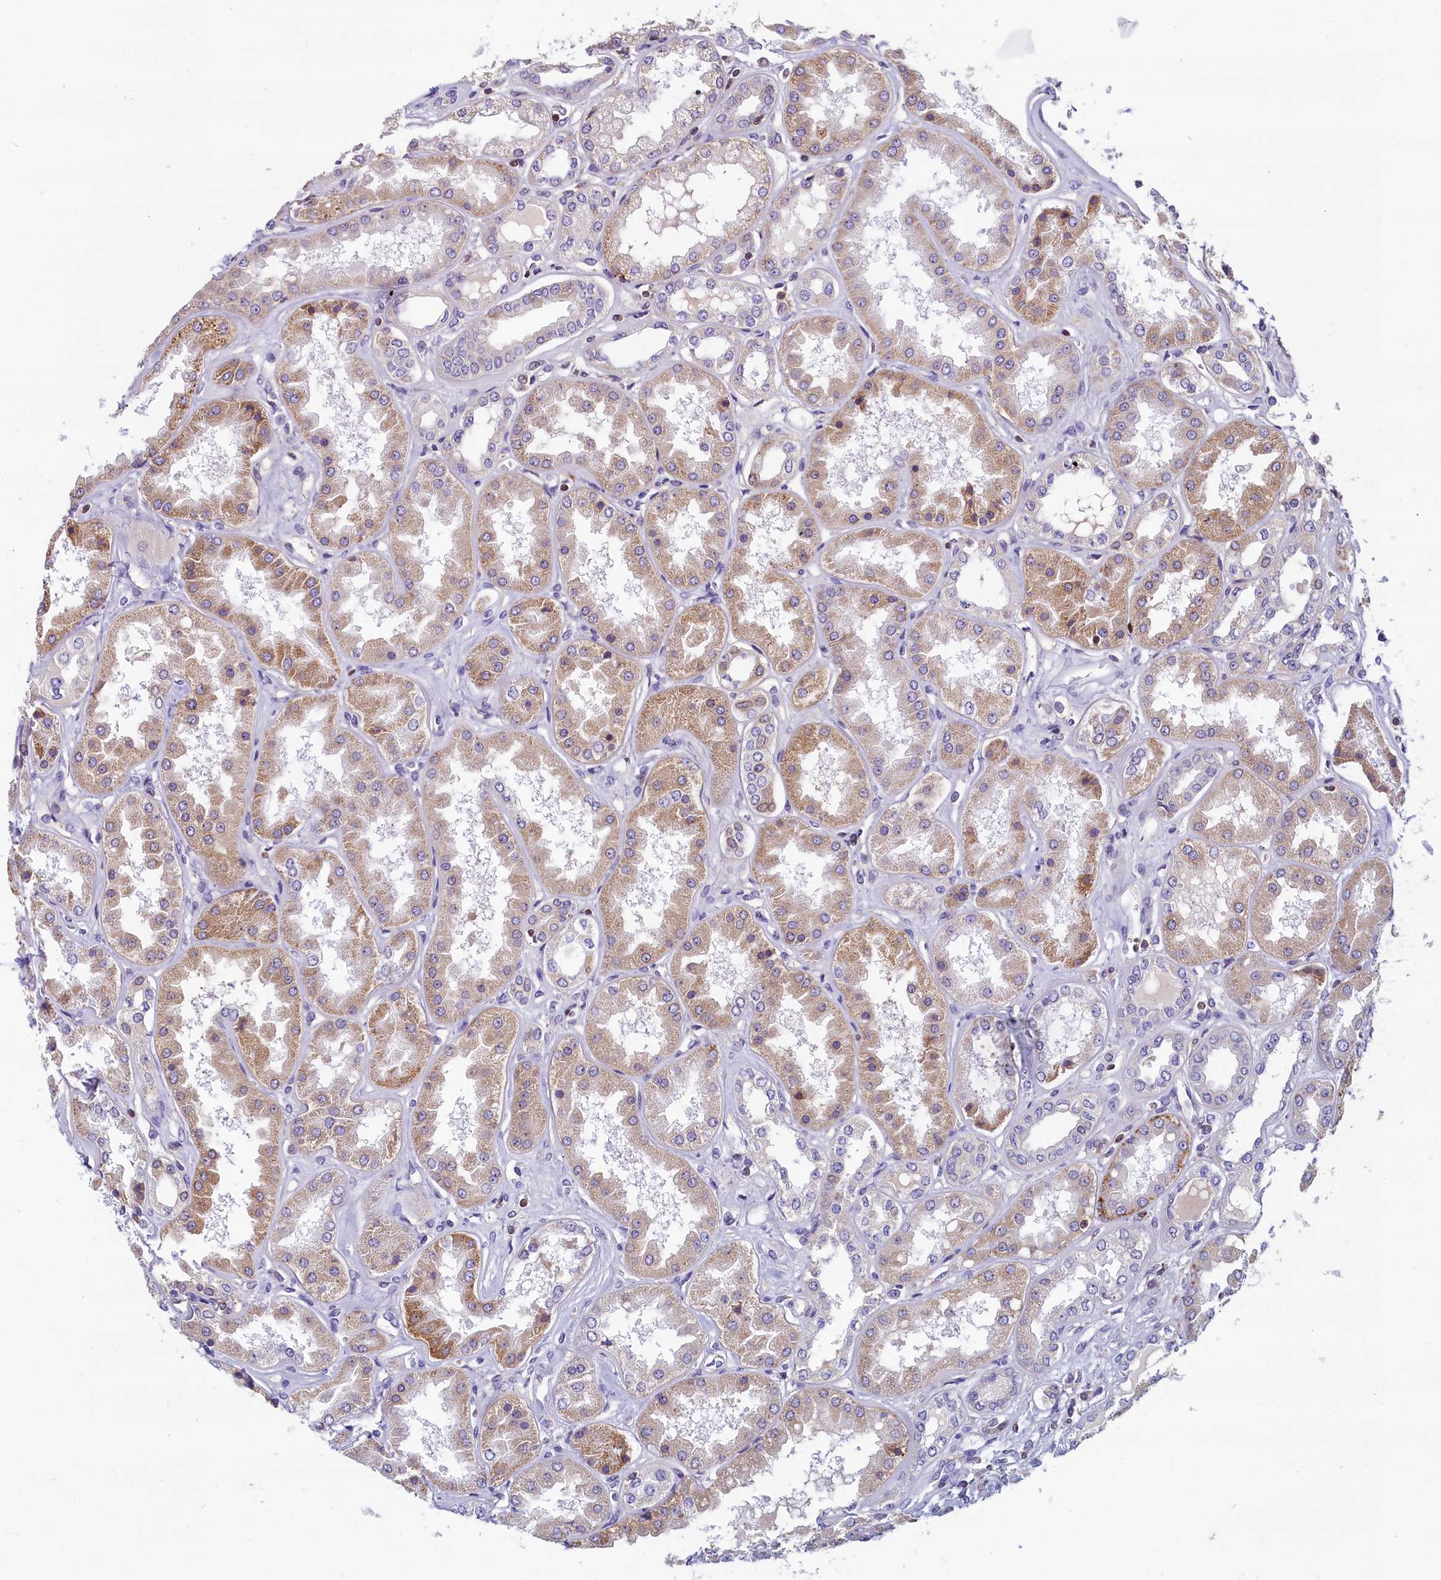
{"staining": {"intensity": "moderate", "quantity": "<25%", "location": "nuclear"}, "tissue": "kidney", "cell_type": "Cells in glomeruli", "image_type": "normal", "snomed": [{"axis": "morphology", "description": "Normal tissue, NOS"}, {"axis": "topography", "description": "Kidney"}], "caption": "Kidney stained with immunohistochemistry (IHC) displays moderate nuclear expression in approximately <25% of cells in glomeruli.", "gene": "TRAF3IP3", "patient": {"sex": "female", "age": 56}}